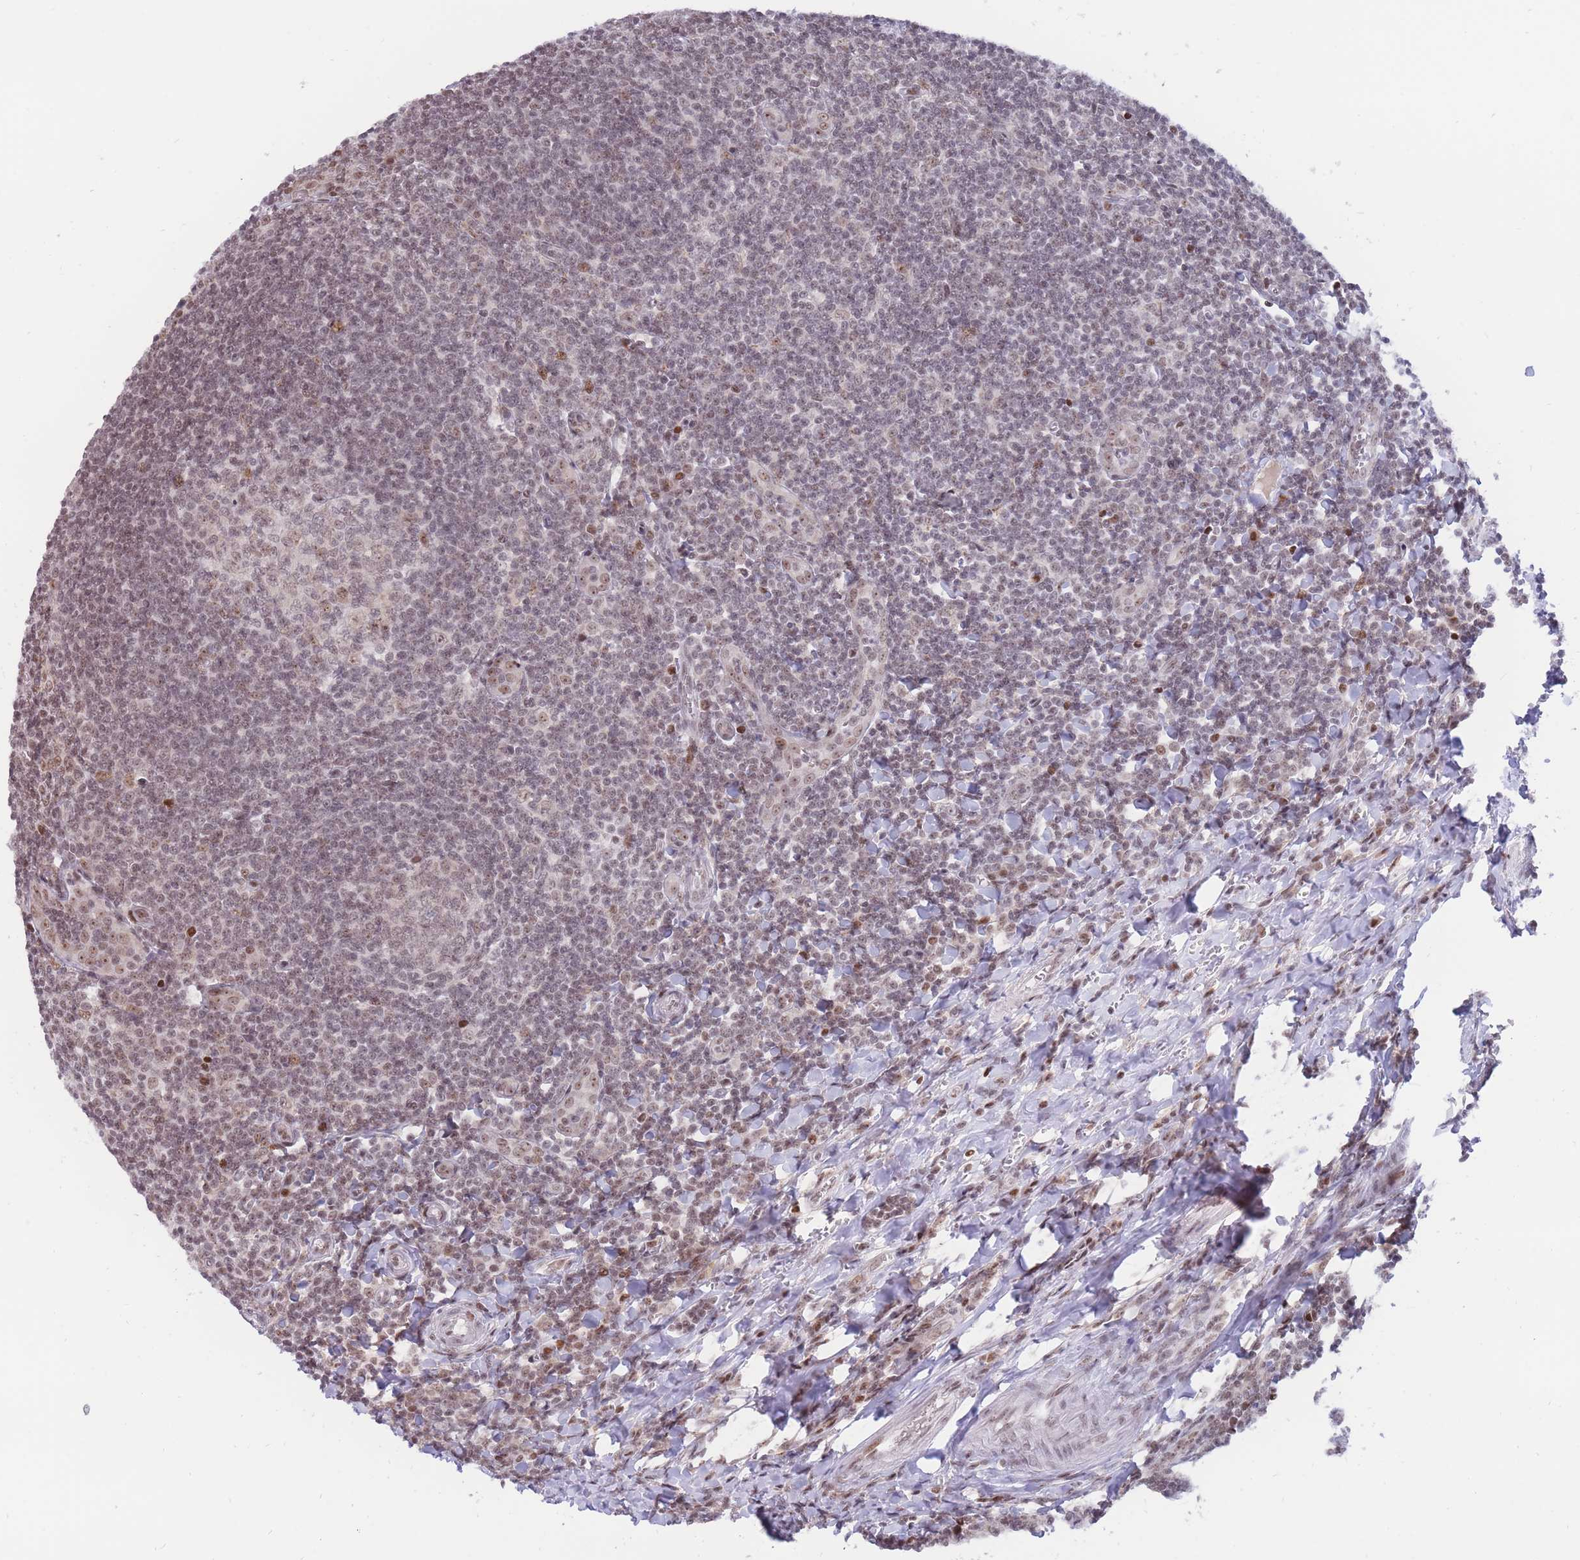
{"staining": {"intensity": "moderate", "quantity": "<25%", "location": "nuclear"}, "tissue": "tonsil", "cell_type": "Germinal center cells", "image_type": "normal", "snomed": [{"axis": "morphology", "description": "Normal tissue, NOS"}, {"axis": "topography", "description": "Tonsil"}], "caption": "A low amount of moderate nuclear expression is appreciated in approximately <25% of germinal center cells in unremarkable tonsil. (DAB = brown stain, brightfield microscopy at high magnification).", "gene": "TARBP2", "patient": {"sex": "male", "age": 27}}